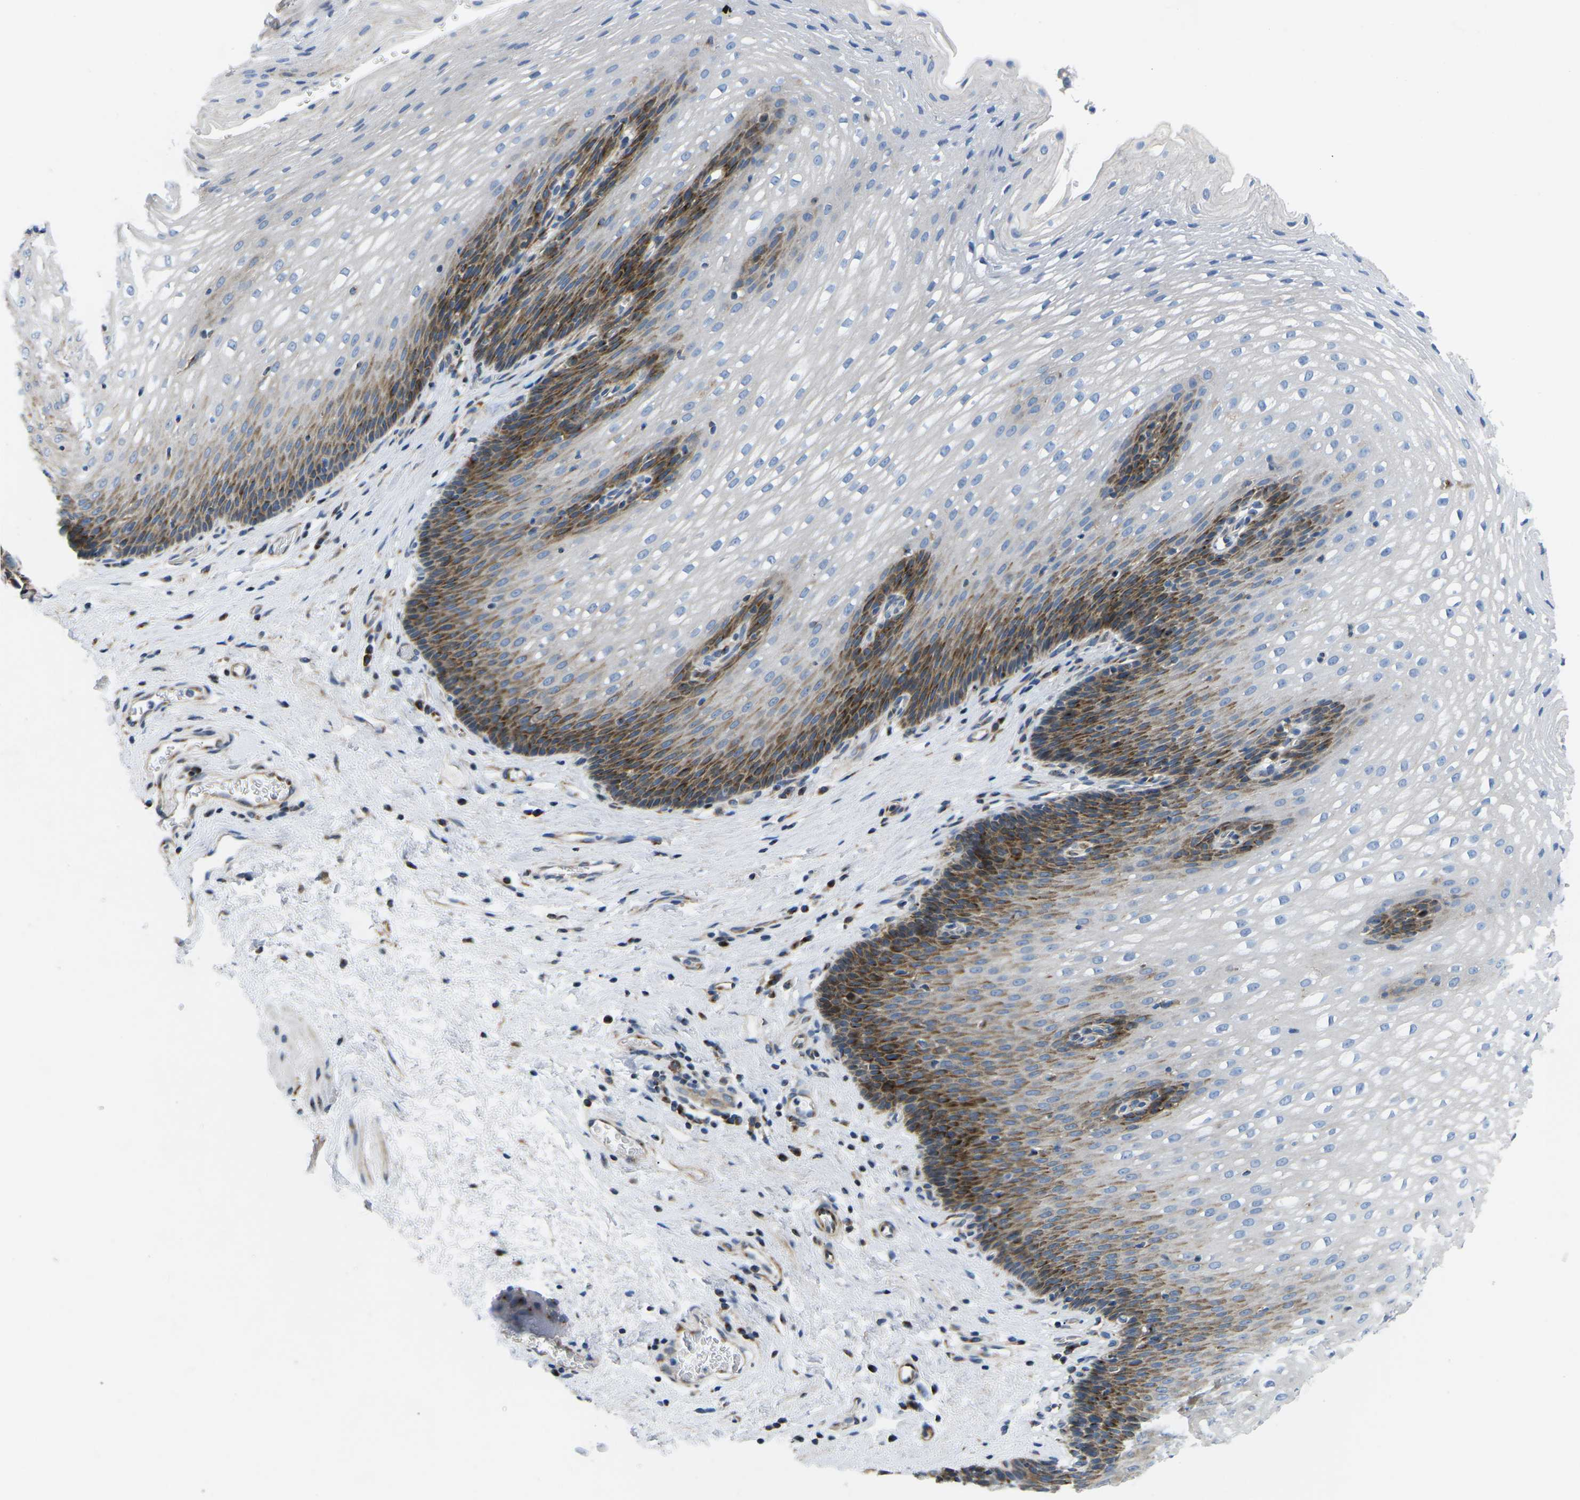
{"staining": {"intensity": "moderate", "quantity": "<25%", "location": "cytoplasmic/membranous"}, "tissue": "esophagus", "cell_type": "Squamous epithelial cells", "image_type": "normal", "snomed": [{"axis": "morphology", "description": "Normal tissue, NOS"}, {"axis": "topography", "description": "Esophagus"}], "caption": "An immunohistochemistry photomicrograph of unremarkable tissue is shown. Protein staining in brown shows moderate cytoplasmic/membranous positivity in esophagus within squamous epithelial cells.", "gene": "TMEFF2", "patient": {"sex": "male", "age": 48}}